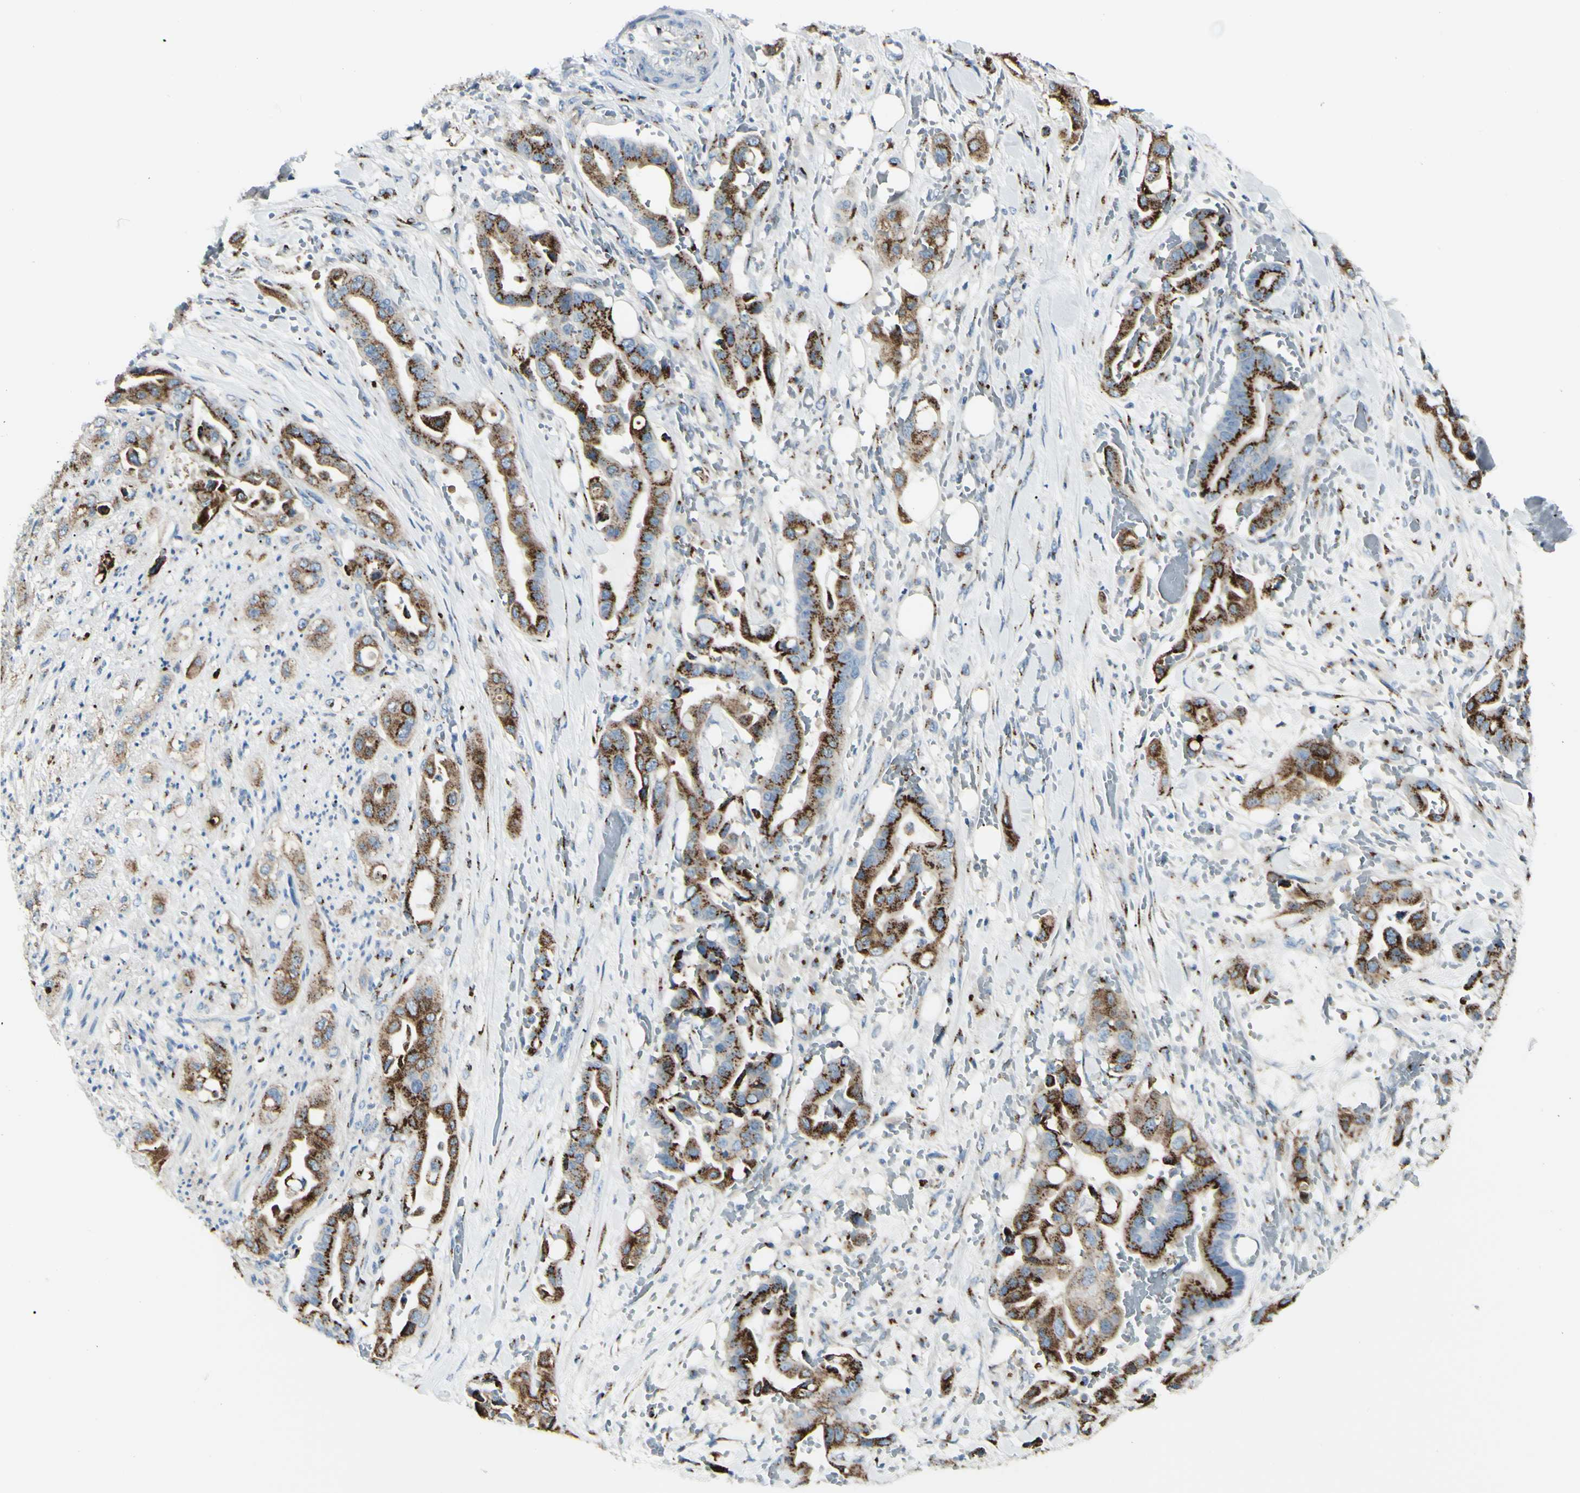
{"staining": {"intensity": "strong", "quantity": ">75%", "location": "cytoplasmic/membranous"}, "tissue": "liver cancer", "cell_type": "Tumor cells", "image_type": "cancer", "snomed": [{"axis": "morphology", "description": "Cholangiocarcinoma"}, {"axis": "topography", "description": "Liver"}], "caption": "Strong cytoplasmic/membranous protein expression is identified in about >75% of tumor cells in cholangiocarcinoma (liver). (Stains: DAB (3,3'-diaminobenzidine) in brown, nuclei in blue, Microscopy: brightfield microscopy at high magnification).", "gene": "B4GALT1", "patient": {"sex": "female", "age": 61}}